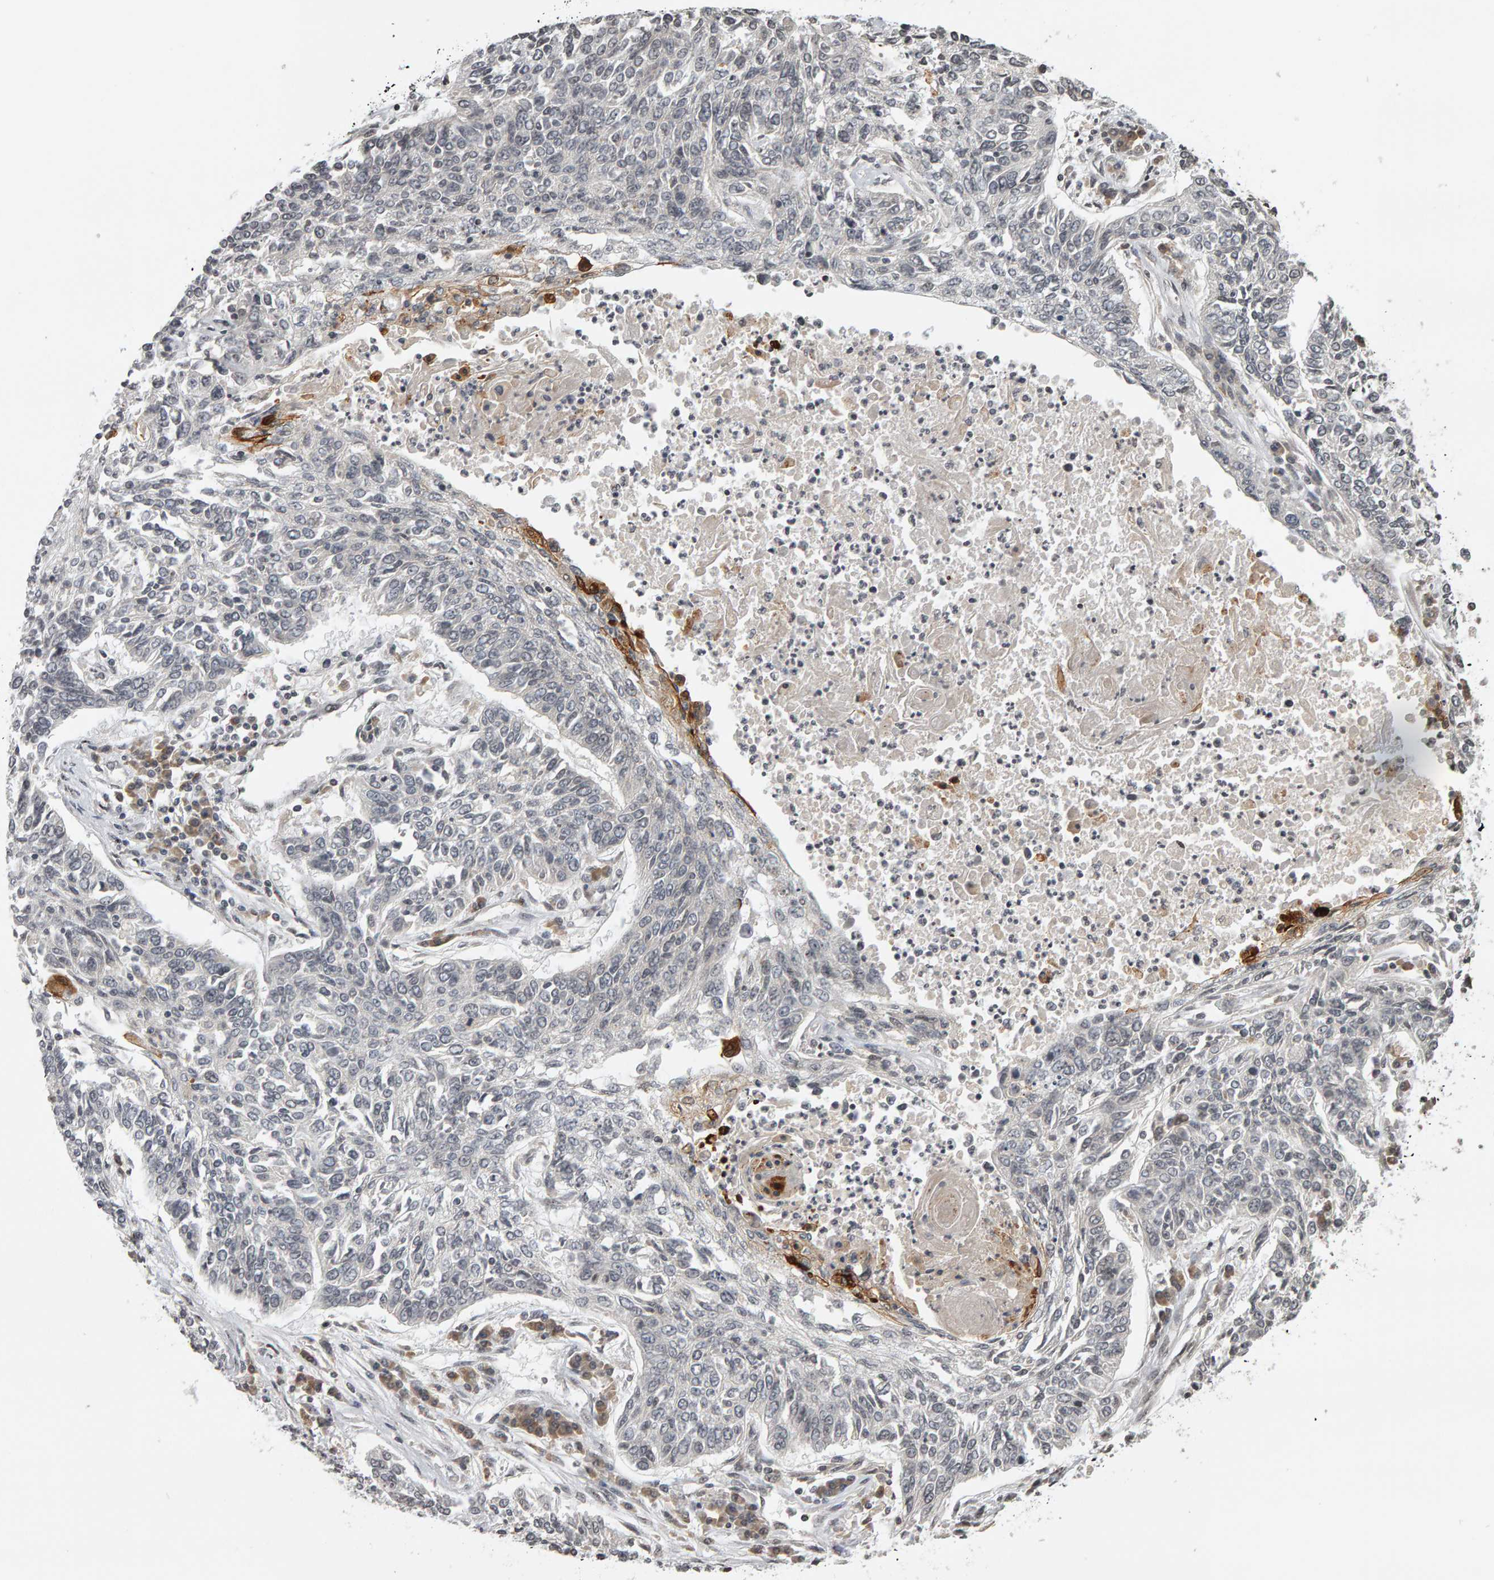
{"staining": {"intensity": "negative", "quantity": "none", "location": "none"}, "tissue": "lung cancer", "cell_type": "Tumor cells", "image_type": "cancer", "snomed": [{"axis": "morphology", "description": "Normal tissue, NOS"}, {"axis": "morphology", "description": "Squamous cell carcinoma, NOS"}, {"axis": "topography", "description": "Cartilage tissue"}, {"axis": "topography", "description": "Bronchus"}, {"axis": "topography", "description": "Lung"}], "caption": "Protein analysis of lung cancer shows no significant expression in tumor cells. The staining was performed using DAB to visualize the protein expression in brown, while the nuclei were stained in blue with hematoxylin (Magnification: 20x).", "gene": "TRAM1", "patient": {"sex": "female", "age": 49}}